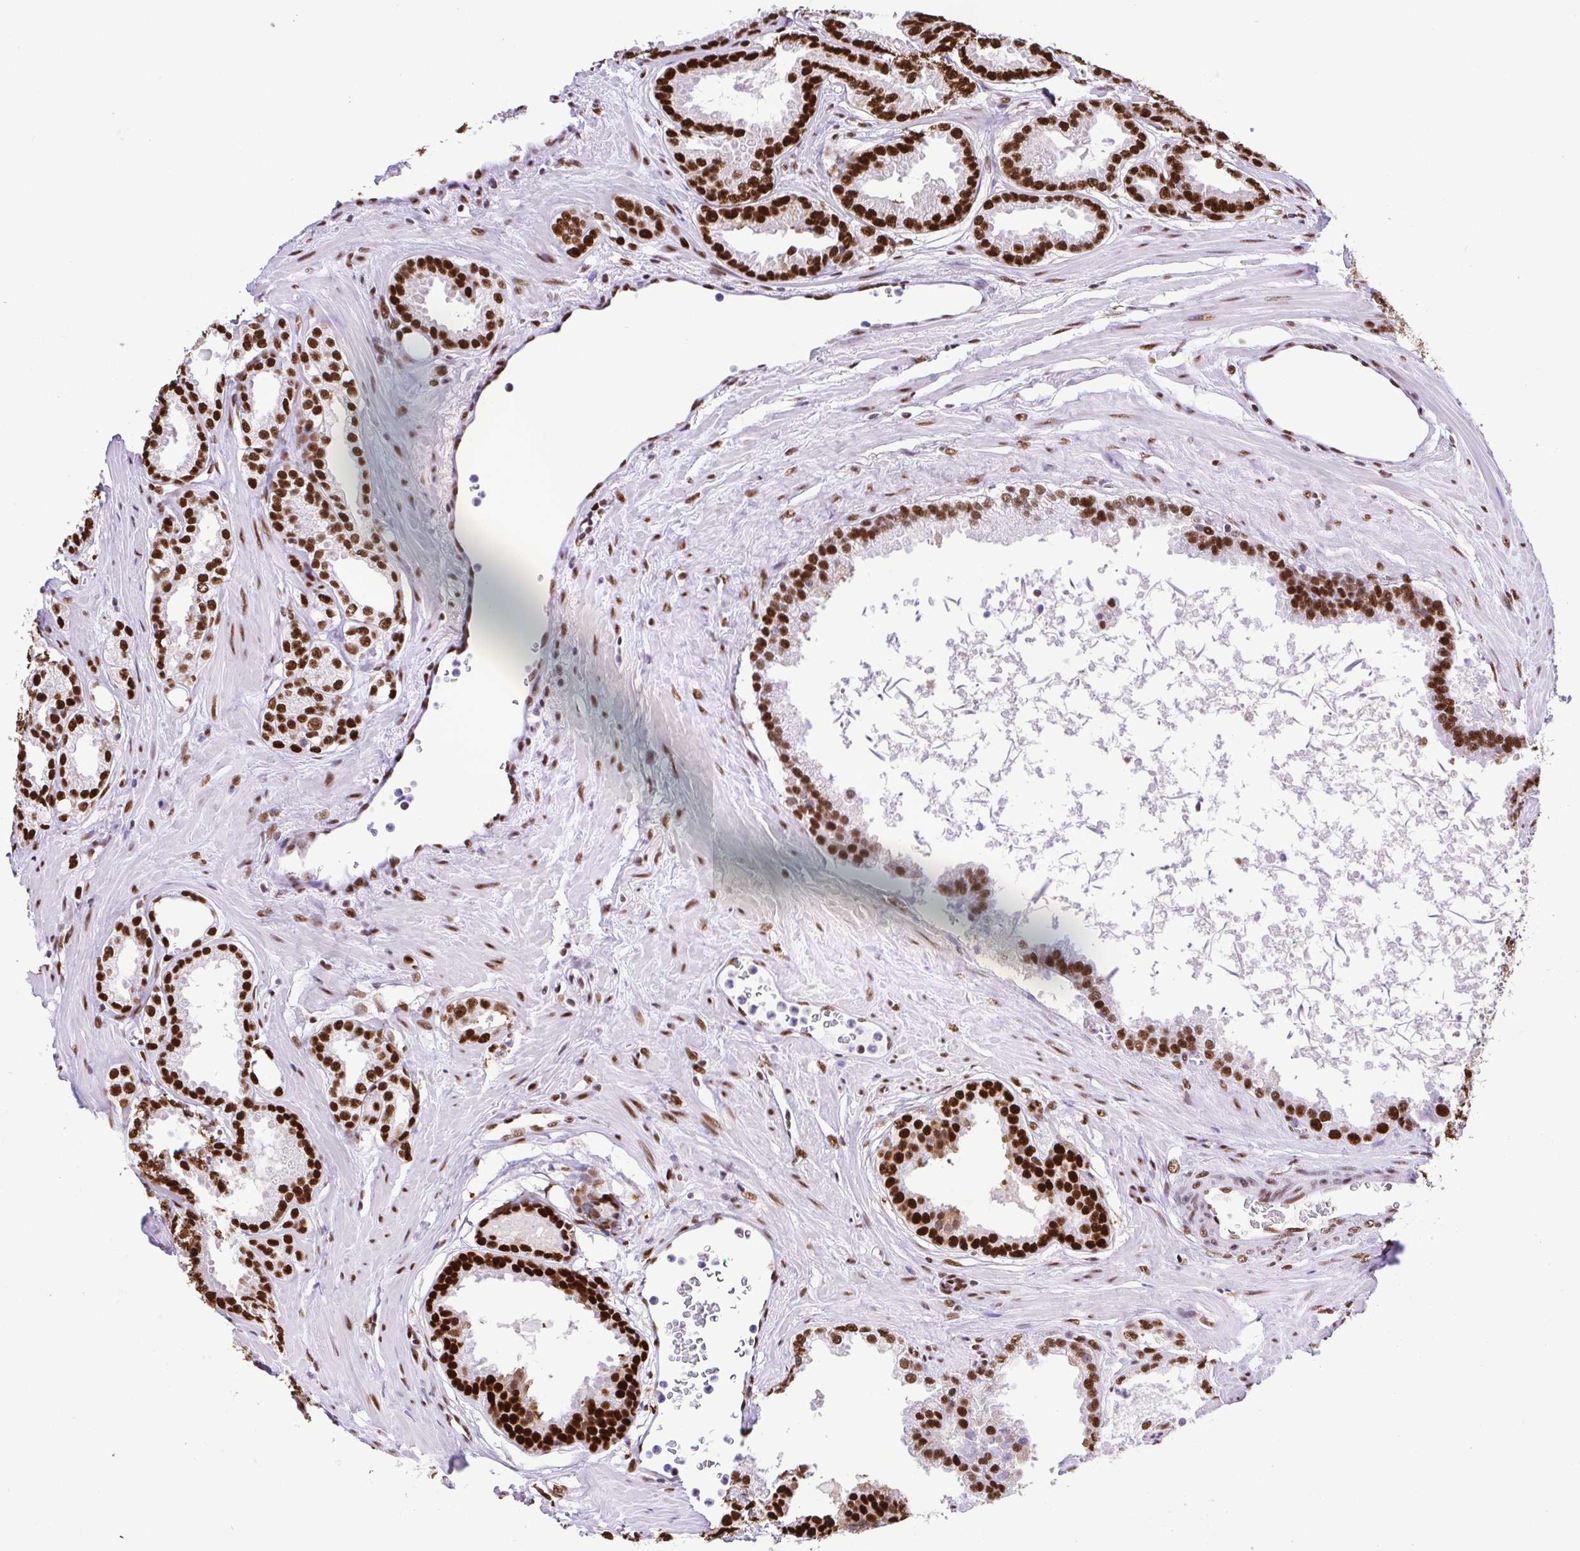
{"staining": {"intensity": "strong", "quantity": ">75%", "location": "nuclear"}, "tissue": "prostate cancer", "cell_type": "Tumor cells", "image_type": "cancer", "snomed": [{"axis": "morphology", "description": "Adenocarcinoma, Low grade"}, {"axis": "topography", "description": "Prostate"}], "caption": "Immunohistochemical staining of prostate cancer (low-grade adenocarcinoma) exhibits high levels of strong nuclear protein positivity in approximately >75% of tumor cells. The staining was performed using DAB (3,3'-diaminobenzidine) to visualize the protein expression in brown, while the nuclei were stained in blue with hematoxylin (Magnification: 20x).", "gene": "TRIM28", "patient": {"sex": "male", "age": 65}}